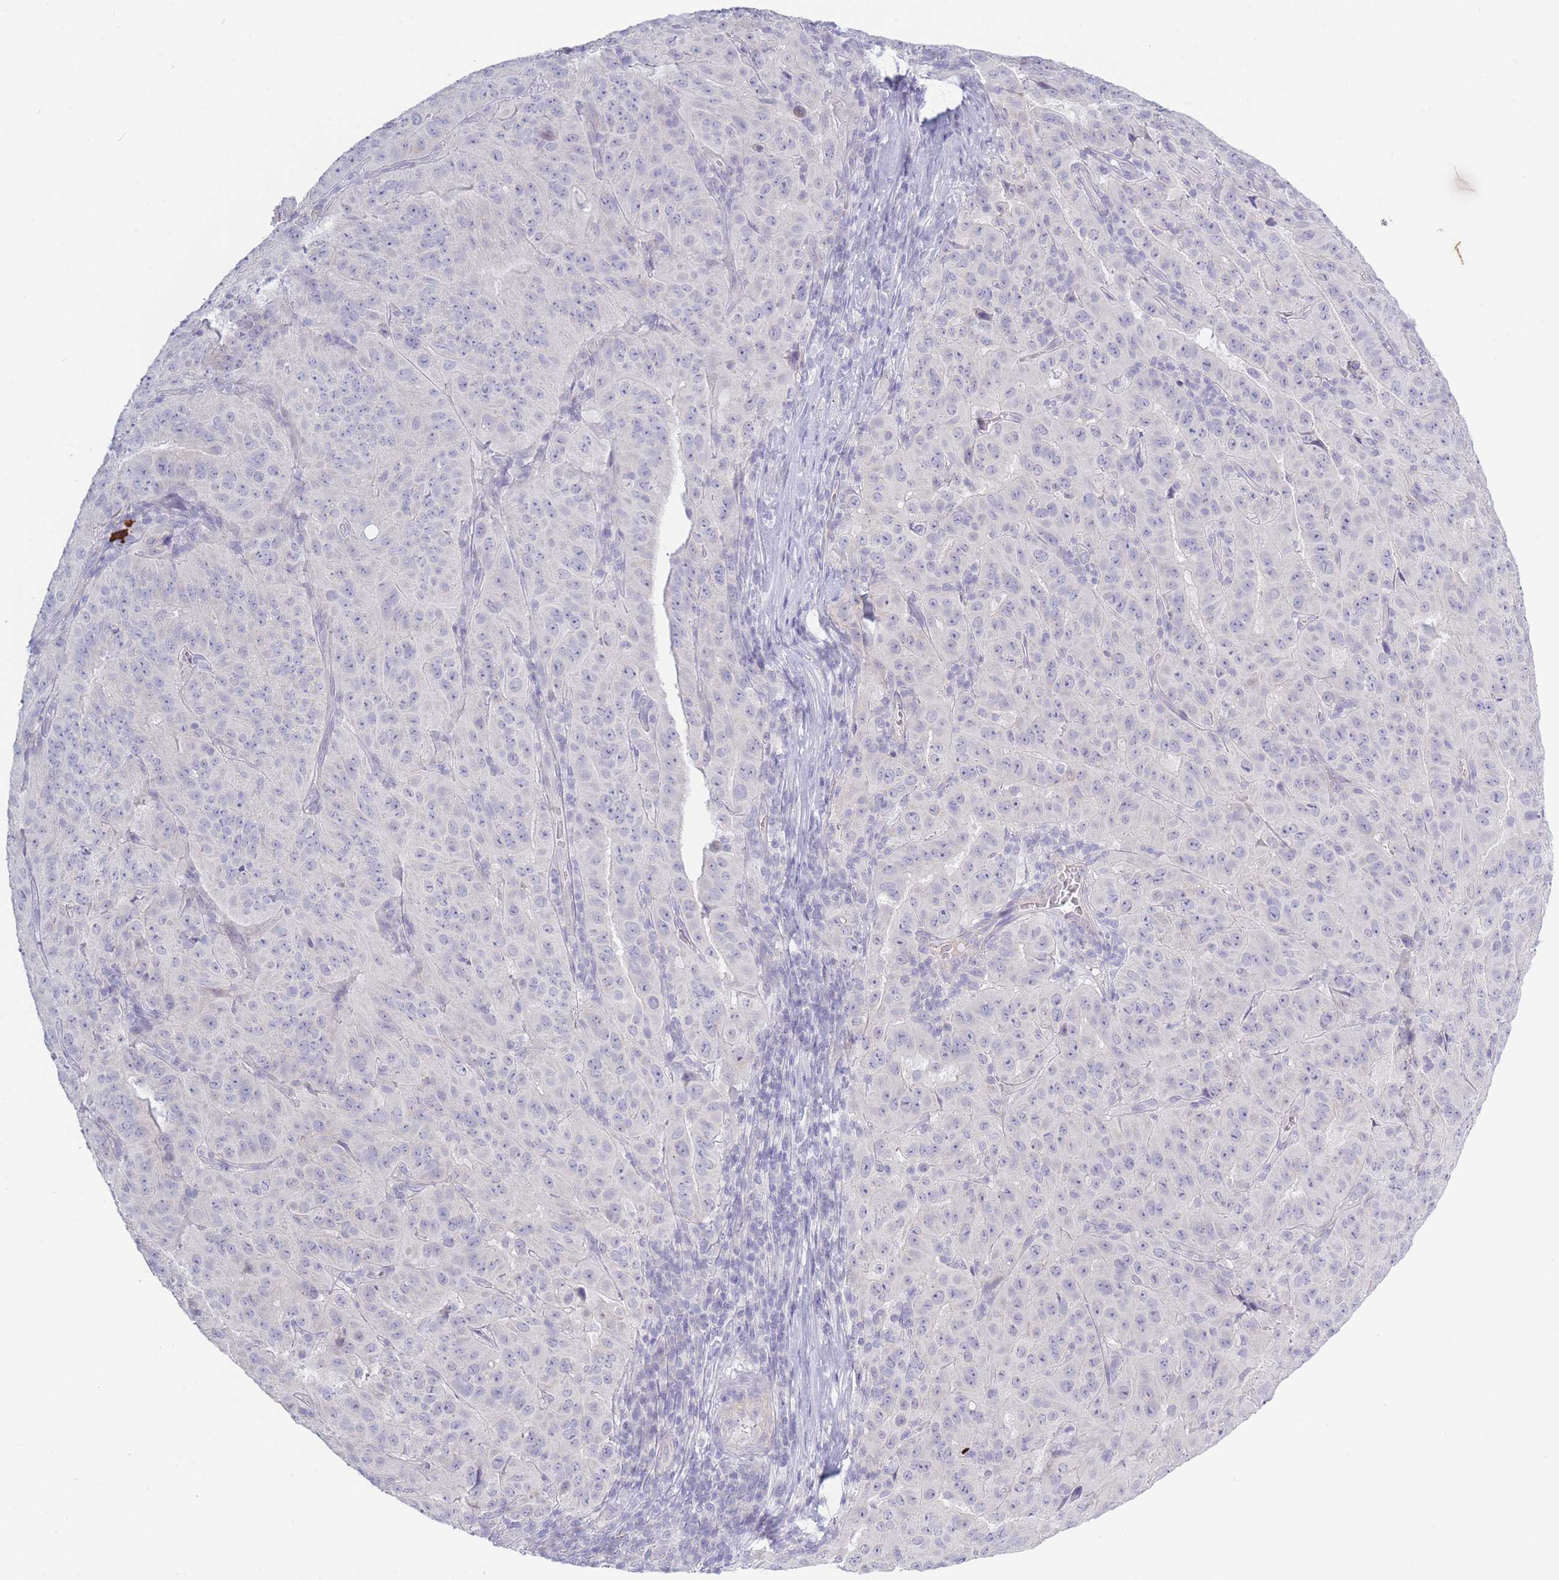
{"staining": {"intensity": "negative", "quantity": "none", "location": "none"}, "tissue": "pancreatic cancer", "cell_type": "Tumor cells", "image_type": "cancer", "snomed": [{"axis": "morphology", "description": "Adenocarcinoma, NOS"}, {"axis": "topography", "description": "Pancreas"}], "caption": "Immunohistochemistry histopathology image of neoplastic tissue: pancreatic cancer (adenocarcinoma) stained with DAB (3,3'-diaminobenzidine) demonstrates no significant protein positivity in tumor cells.", "gene": "PLEKHG2", "patient": {"sex": "male", "age": 63}}